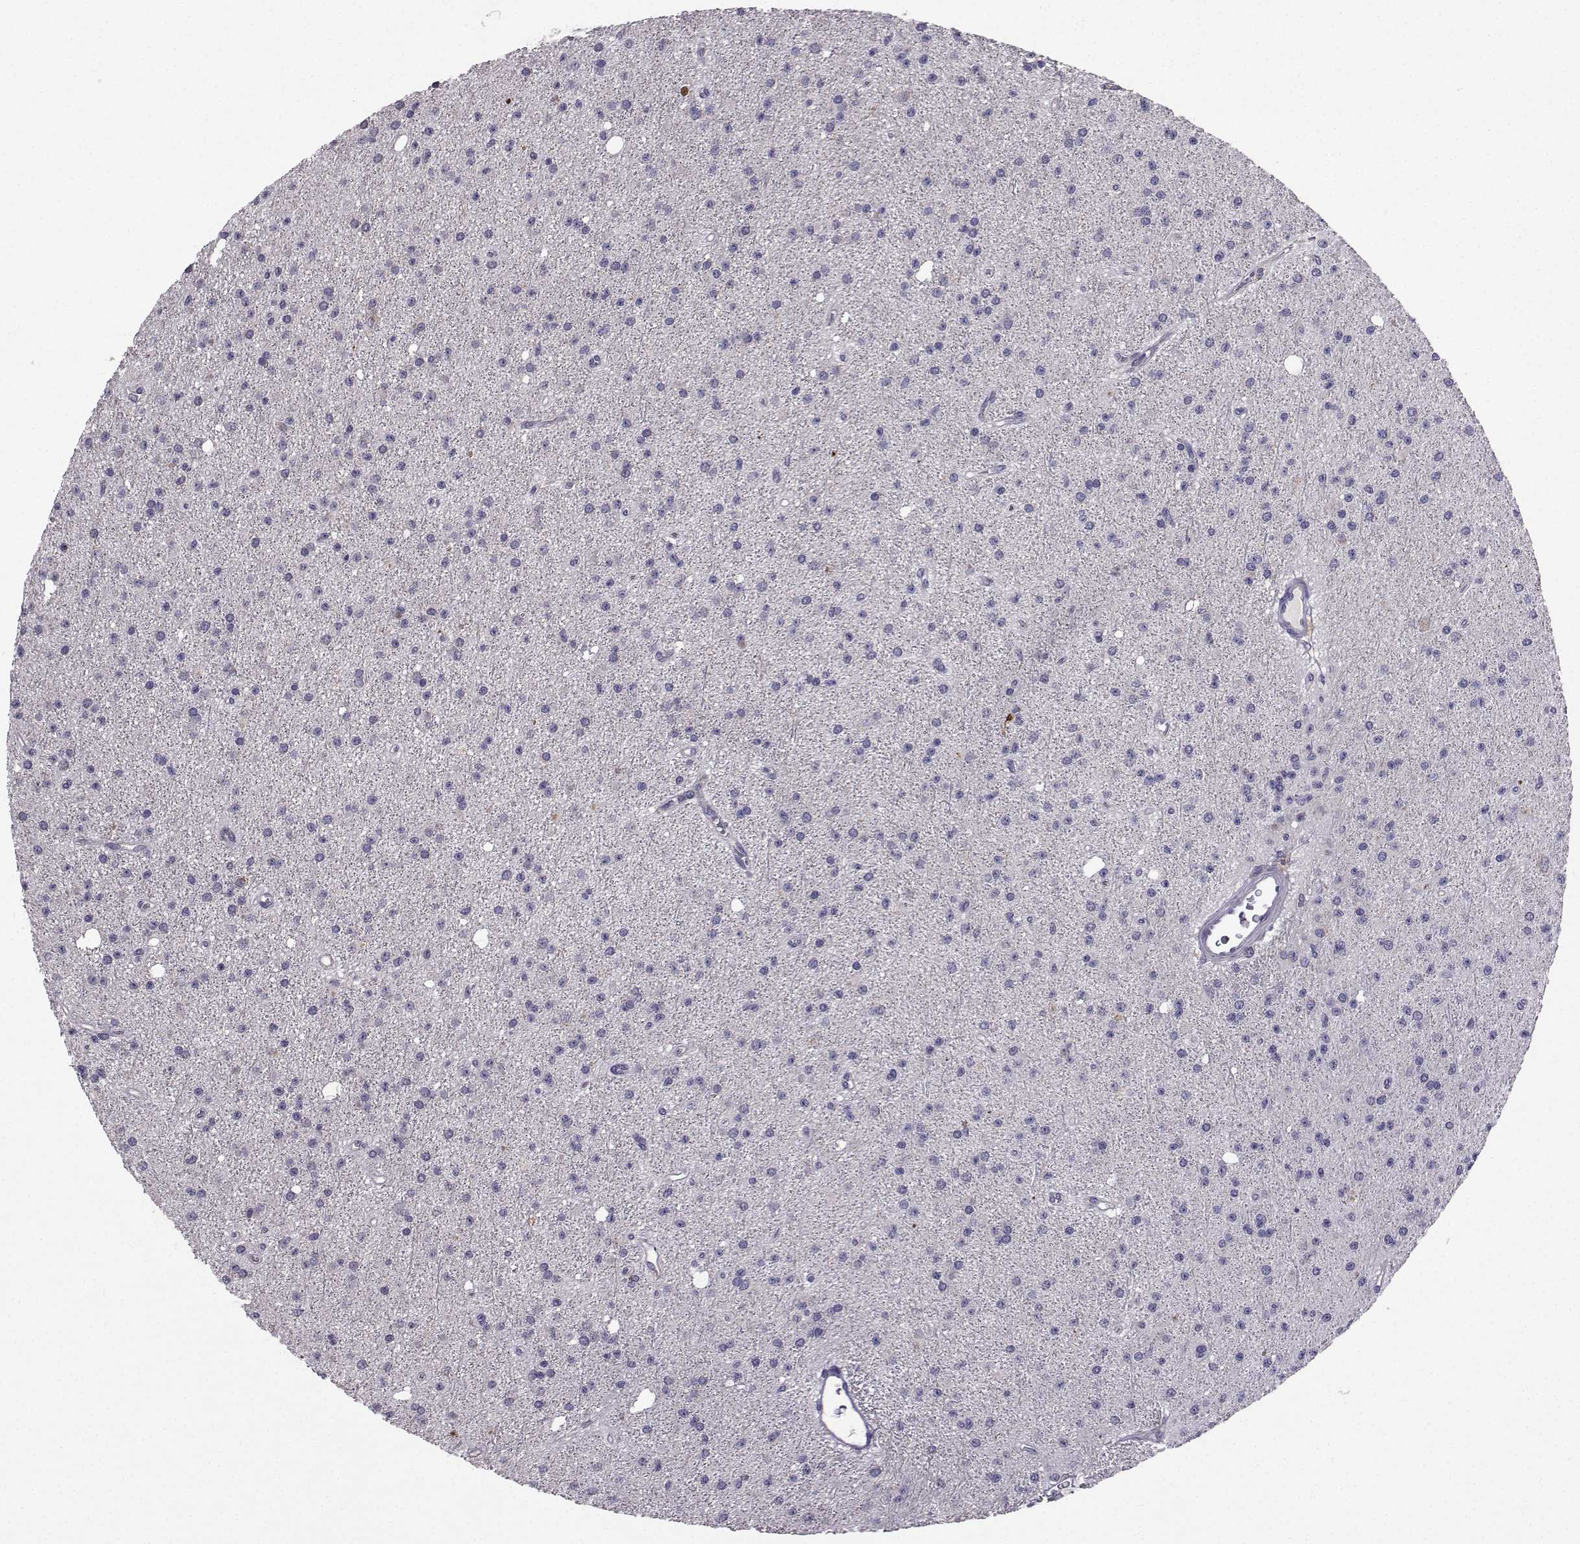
{"staining": {"intensity": "negative", "quantity": "none", "location": "none"}, "tissue": "glioma", "cell_type": "Tumor cells", "image_type": "cancer", "snomed": [{"axis": "morphology", "description": "Glioma, malignant, Low grade"}, {"axis": "topography", "description": "Brain"}], "caption": "The image reveals no staining of tumor cells in glioma.", "gene": "STXBP5", "patient": {"sex": "male", "age": 27}}